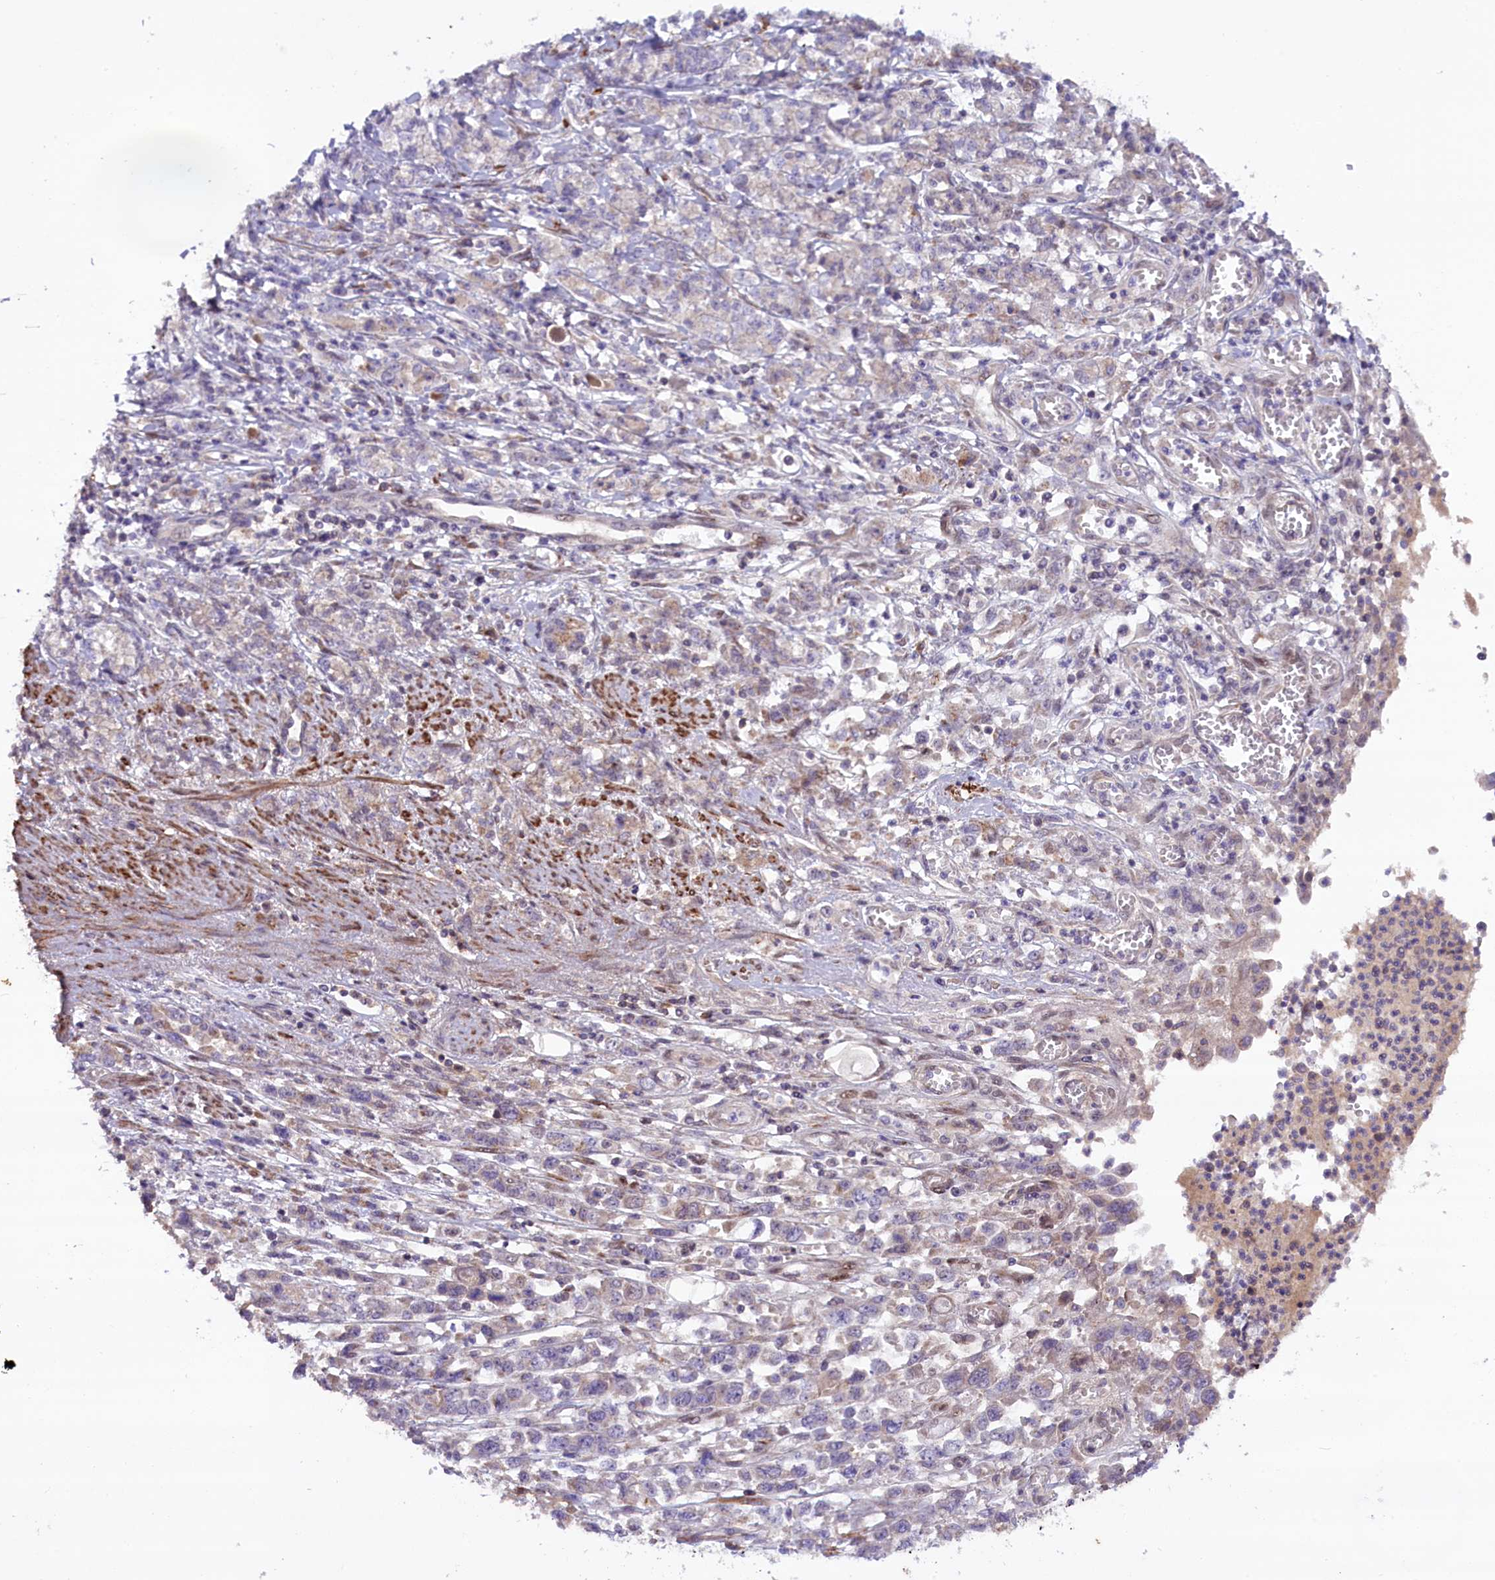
{"staining": {"intensity": "weak", "quantity": "<25%", "location": "cytoplasmic/membranous"}, "tissue": "stomach cancer", "cell_type": "Tumor cells", "image_type": "cancer", "snomed": [{"axis": "morphology", "description": "Adenocarcinoma, NOS"}, {"axis": "topography", "description": "Stomach"}], "caption": "Immunohistochemical staining of human stomach cancer (adenocarcinoma) exhibits no significant staining in tumor cells.", "gene": "HDAC5", "patient": {"sex": "female", "age": 76}}